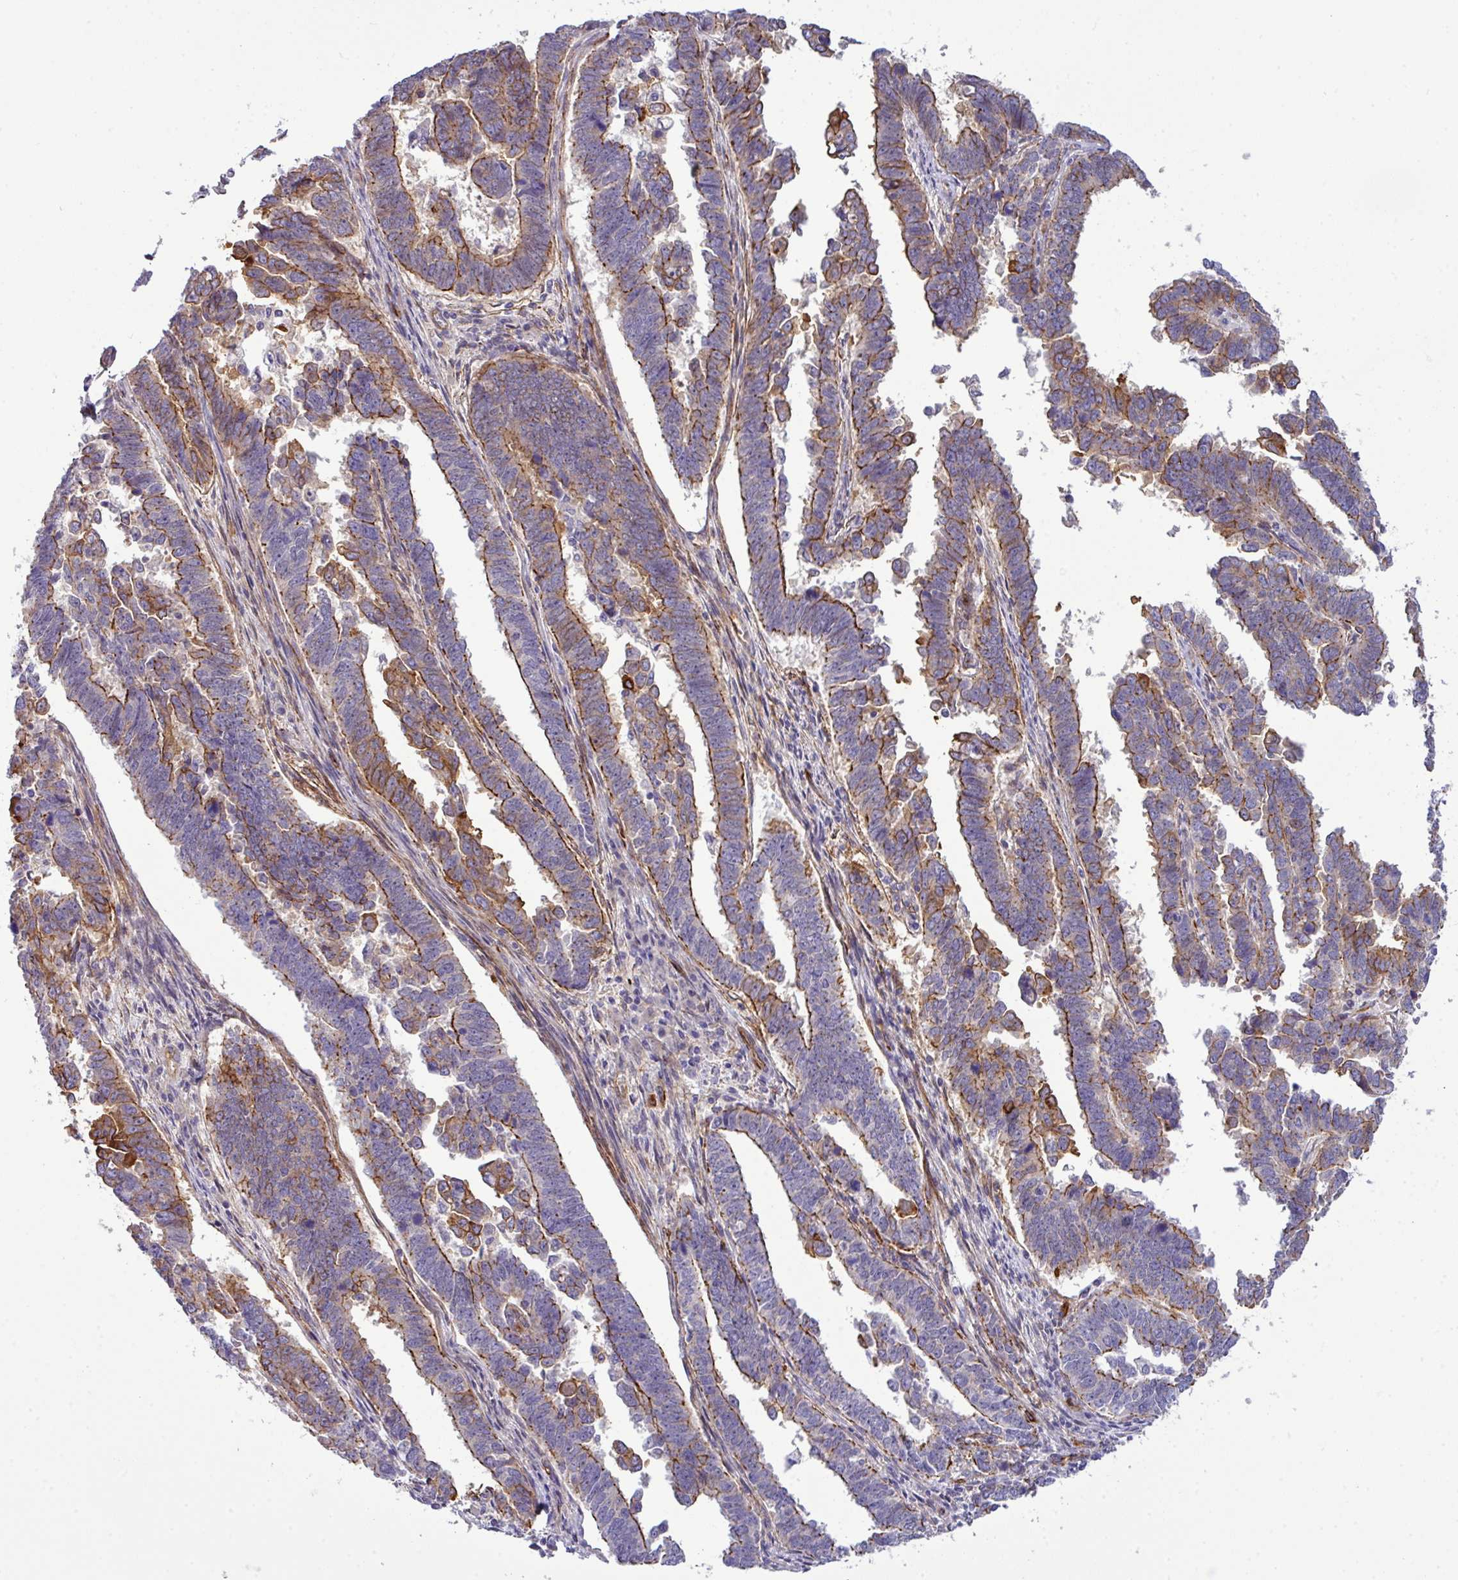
{"staining": {"intensity": "strong", "quantity": "25%-75%", "location": "cytoplasmic/membranous"}, "tissue": "endometrial cancer", "cell_type": "Tumor cells", "image_type": "cancer", "snomed": [{"axis": "morphology", "description": "Adenocarcinoma, NOS"}, {"axis": "topography", "description": "Endometrium"}], "caption": "Tumor cells reveal high levels of strong cytoplasmic/membranous positivity in about 25%-75% of cells in endometrial cancer. Immunohistochemistry stains the protein of interest in brown and the nuclei are stained blue.", "gene": "PARD6A", "patient": {"sex": "female", "age": 75}}